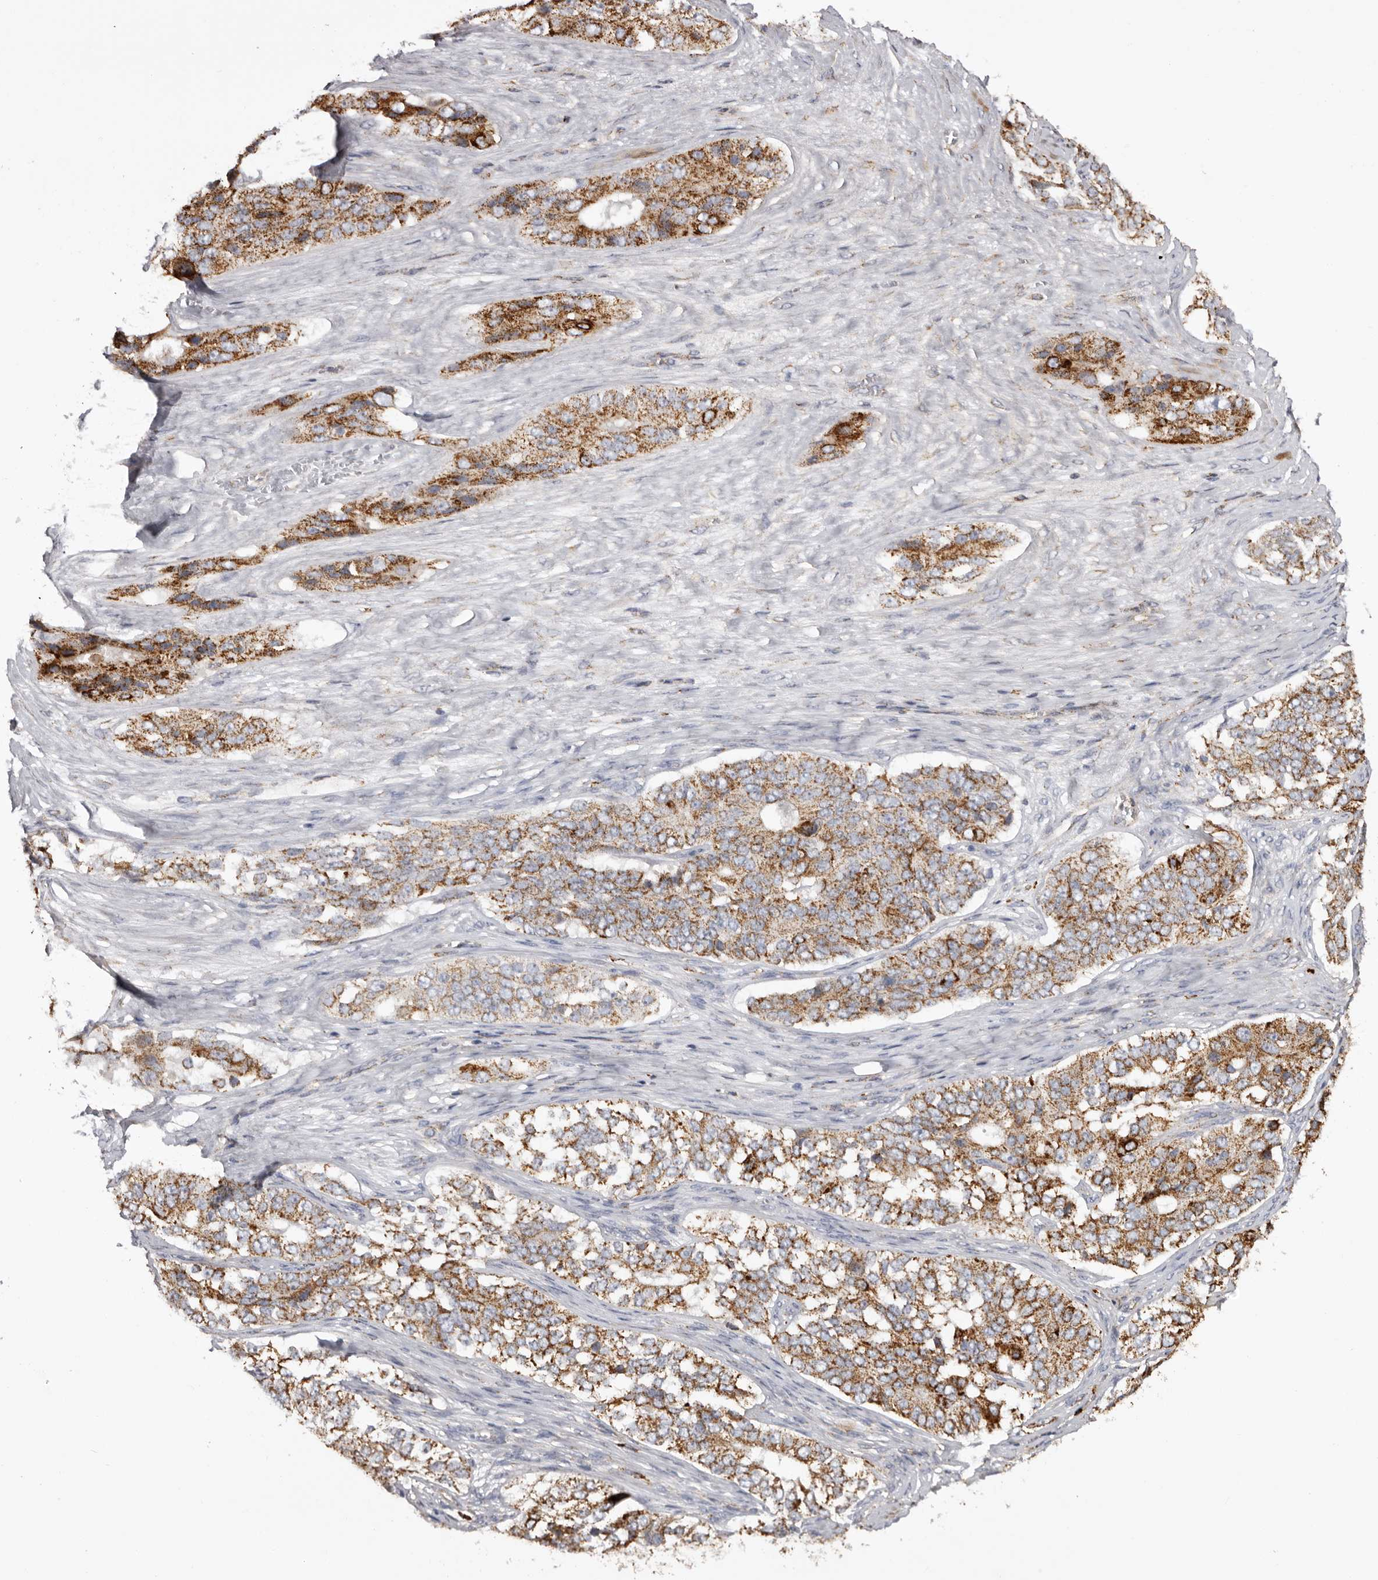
{"staining": {"intensity": "moderate", "quantity": ">75%", "location": "cytoplasmic/membranous"}, "tissue": "ovarian cancer", "cell_type": "Tumor cells", "image_type": "cancer", "snomed": [{"axis": "morphology", "description": "Carcinoma, endometroid"}, {"axis": "topography", "description": "Ovary"}], "caption": "Tumor cells show moderate cytoplasmic/membranous staining in approximately >75% of cells in endometroid carcinoma (ovarian).", "gene": "MECR", "patient": {"sex": "female", "age": 51}}